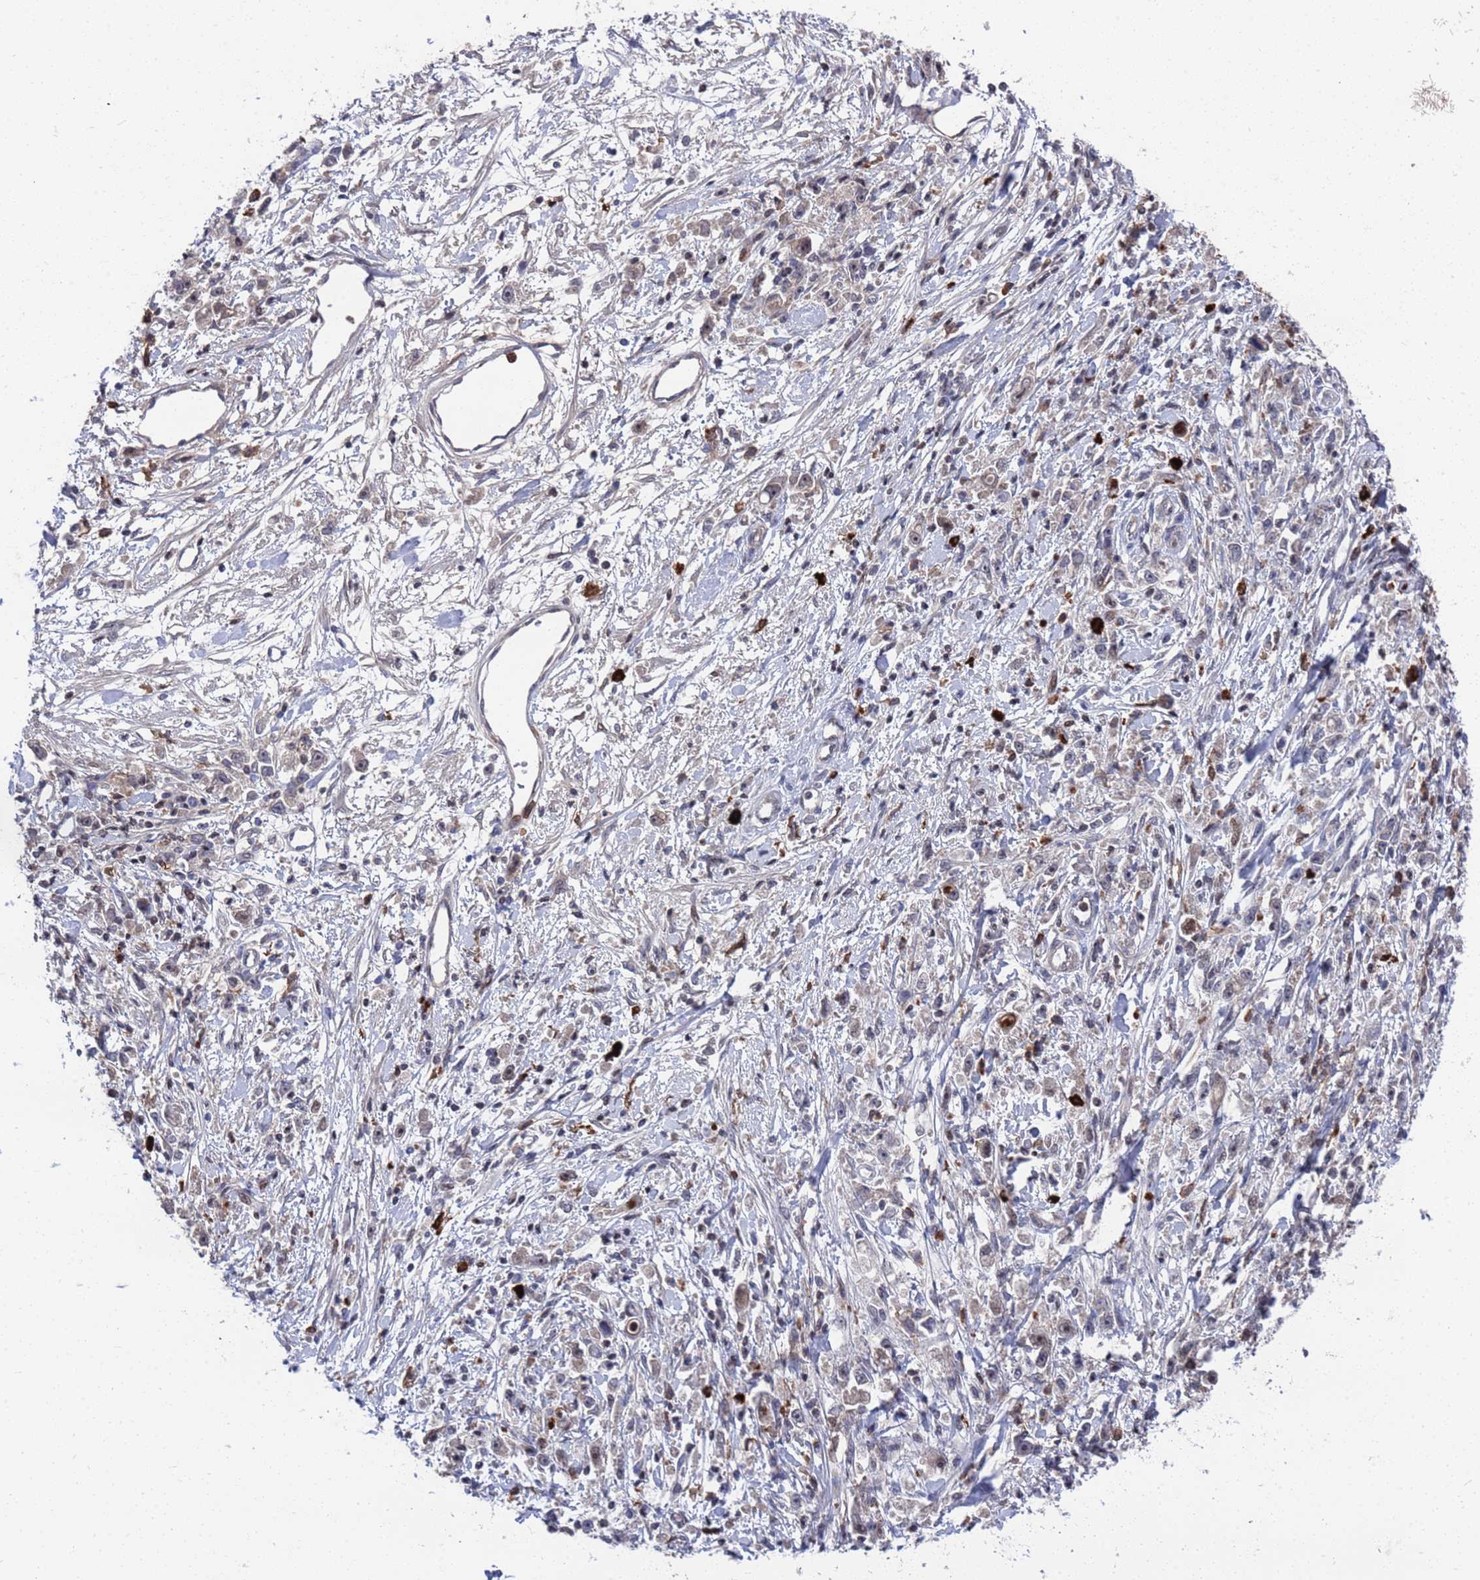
{"staining": {"intensity": "negative", "quantity": "none", "location": "none"}, "tissue": "stomach cancer", "cell_type": "Tumor cells", "image_type": "cancer", "snomed": [{"axis": "morphology", "description": "Adenocarcinoma, NOS"}, {"axis": "topography", "description": "Stomach"}], "caption": "An image of human adenocarcinoma (stomach) is negative for staining in tumor cells.", "gene": "TMBIM6", "patient": {"sex": "female", "age": 59}}